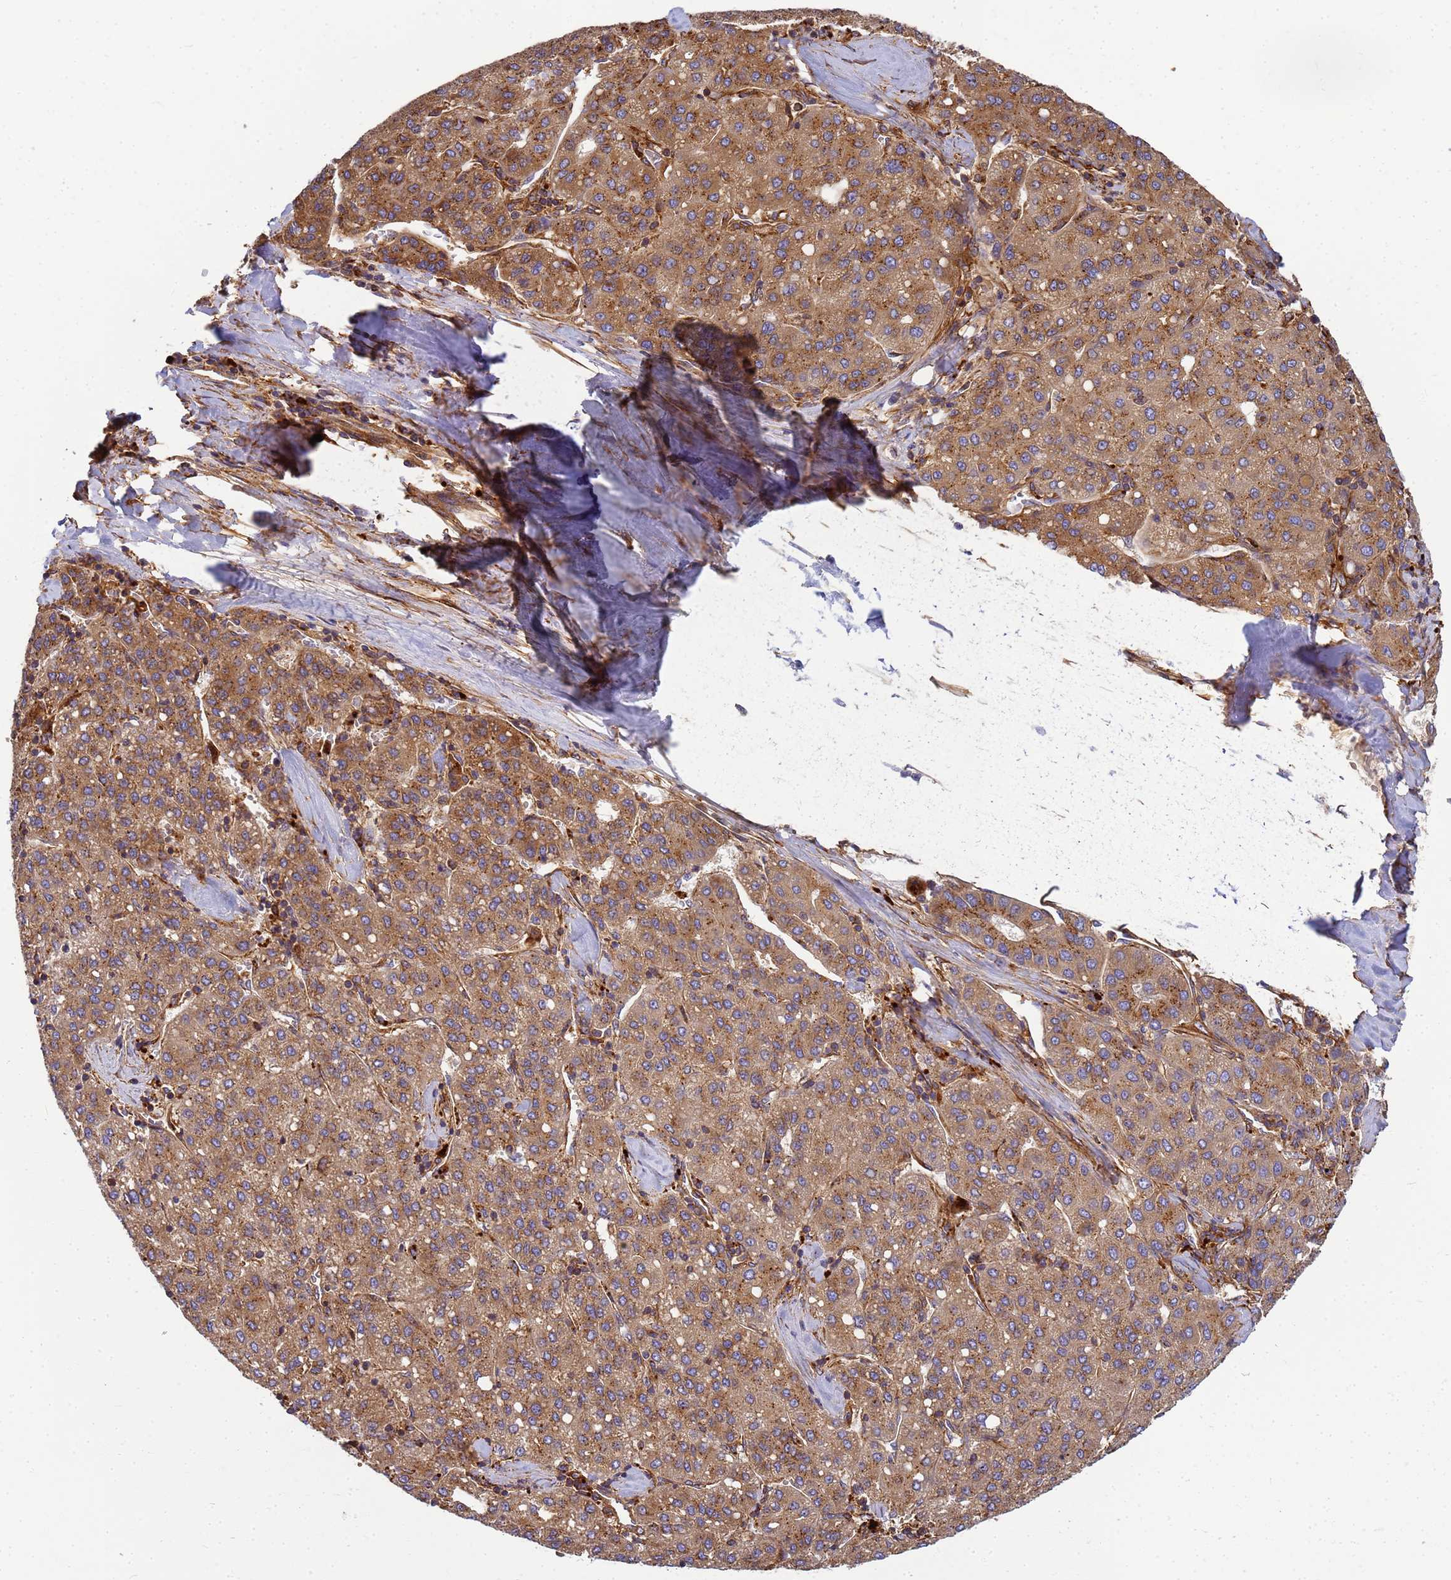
{"staining": {"intensity": "moderate", "quantity": ">75%", "location": "cytoplasmic/membranous"}, "tissue": "liver cancer", "cell_type": "Tumor cells", "image_type": "cancer", "snomed": [{"axis": "morphology", "description": "Carcinoma, Hepatocellular, NOS"}, {"axis": "topography", "description": "Liver"}], "caption": "This photomicrograph exhibits immunohistochemistry (IHC) staining of human liver cancer, with medium moderate cytoplasmic/membranous positivity in about >75% of tumor cells.", "gene": "C2CD5", "patient": {"sex": "male", "age": 65}}